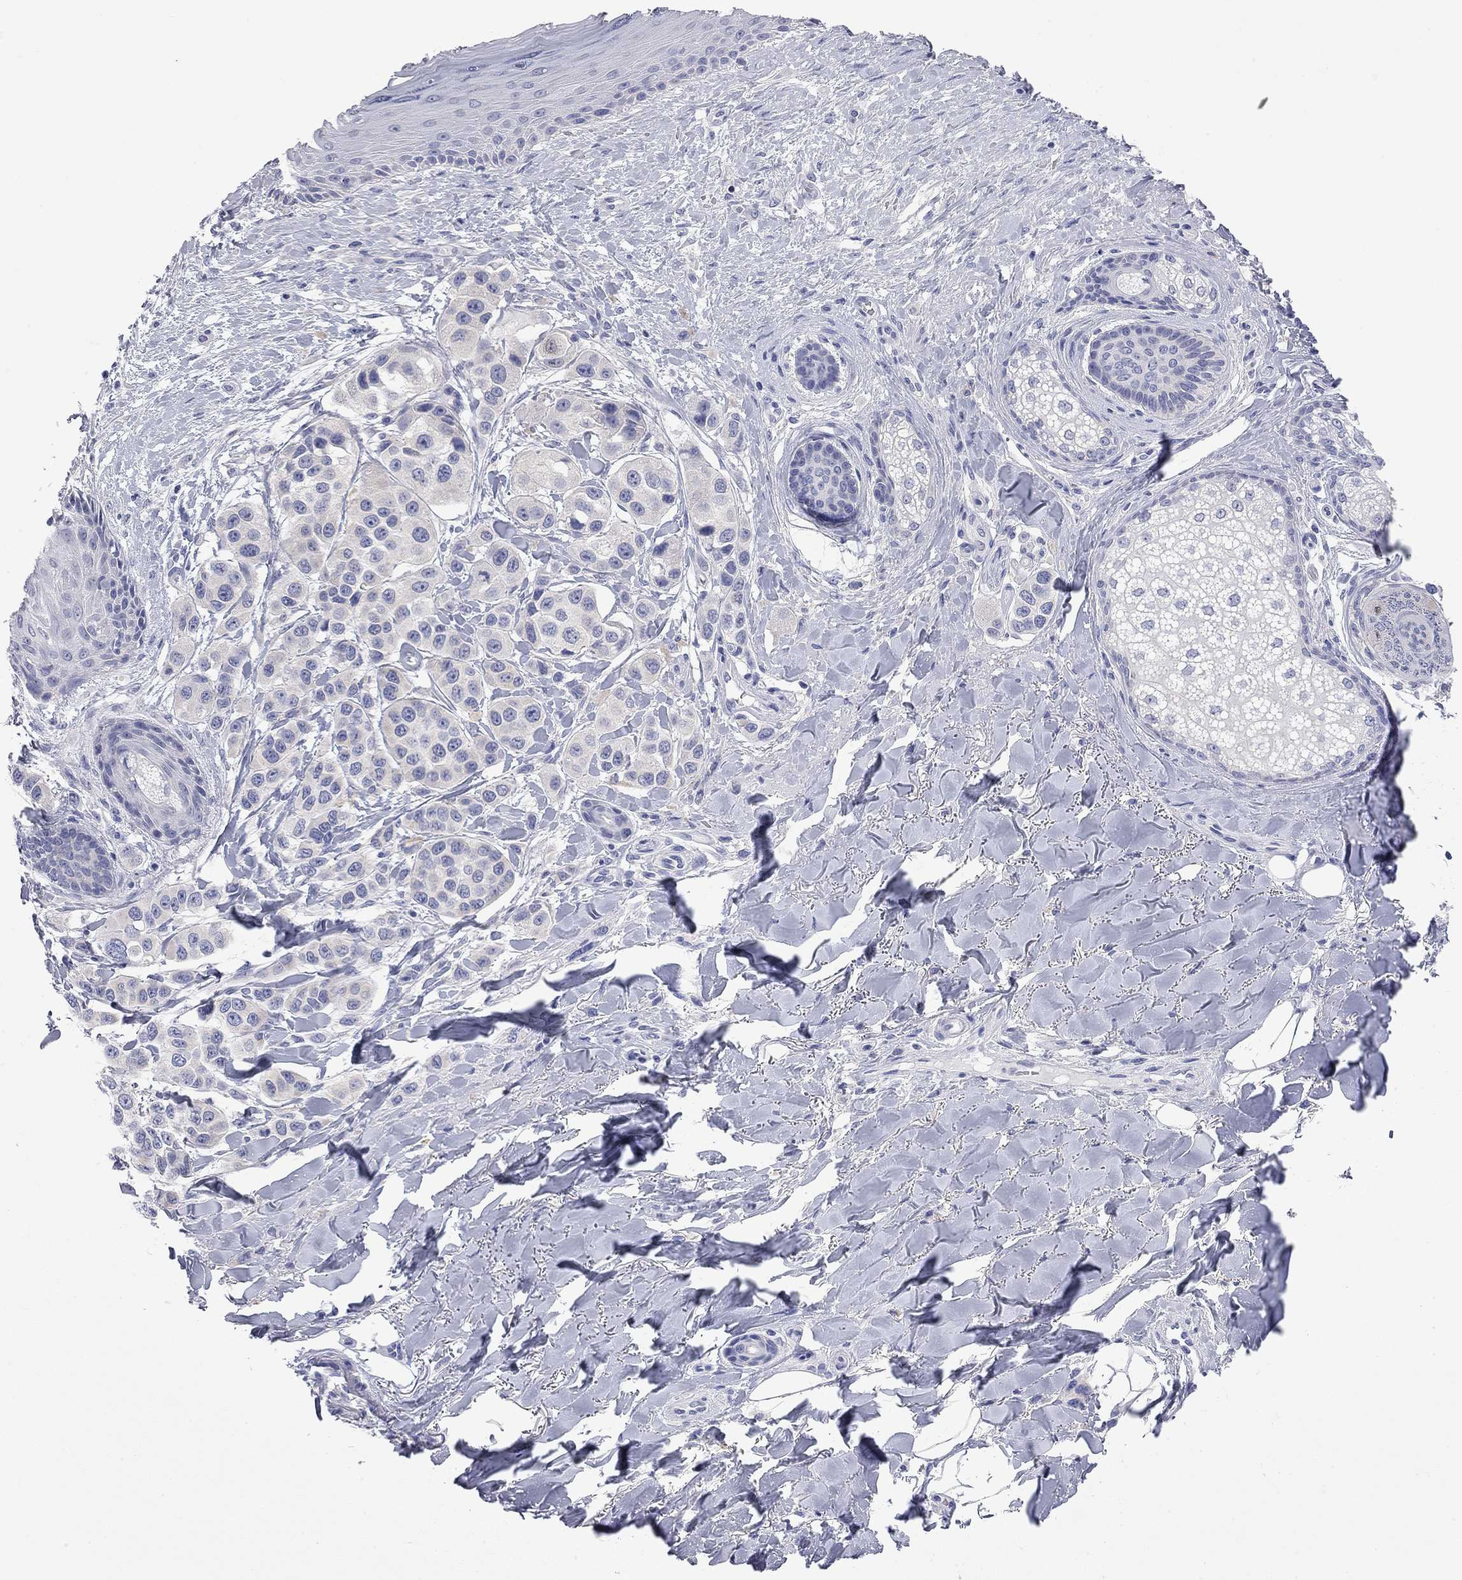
{"staining": {"intensity": "negative", "quantity": "none", "location": "none"}, "tissue": "melanoma", "cell_type": "Tumor cells", "image_type": "cancer", "snomed": [{"axis": "morphology", "description": "Malignant melanoma, NOS"}, {"axis": "topography", "description": "Skin"}], "caption": "High magnification brightfield microscopy of melanoma stained with DAB (brown) and counterstained with hematoxylin (blue): tumor cells show no significant staining.", "gene": "ABCB4", "patient": {"sex": "male", "age": 57}}